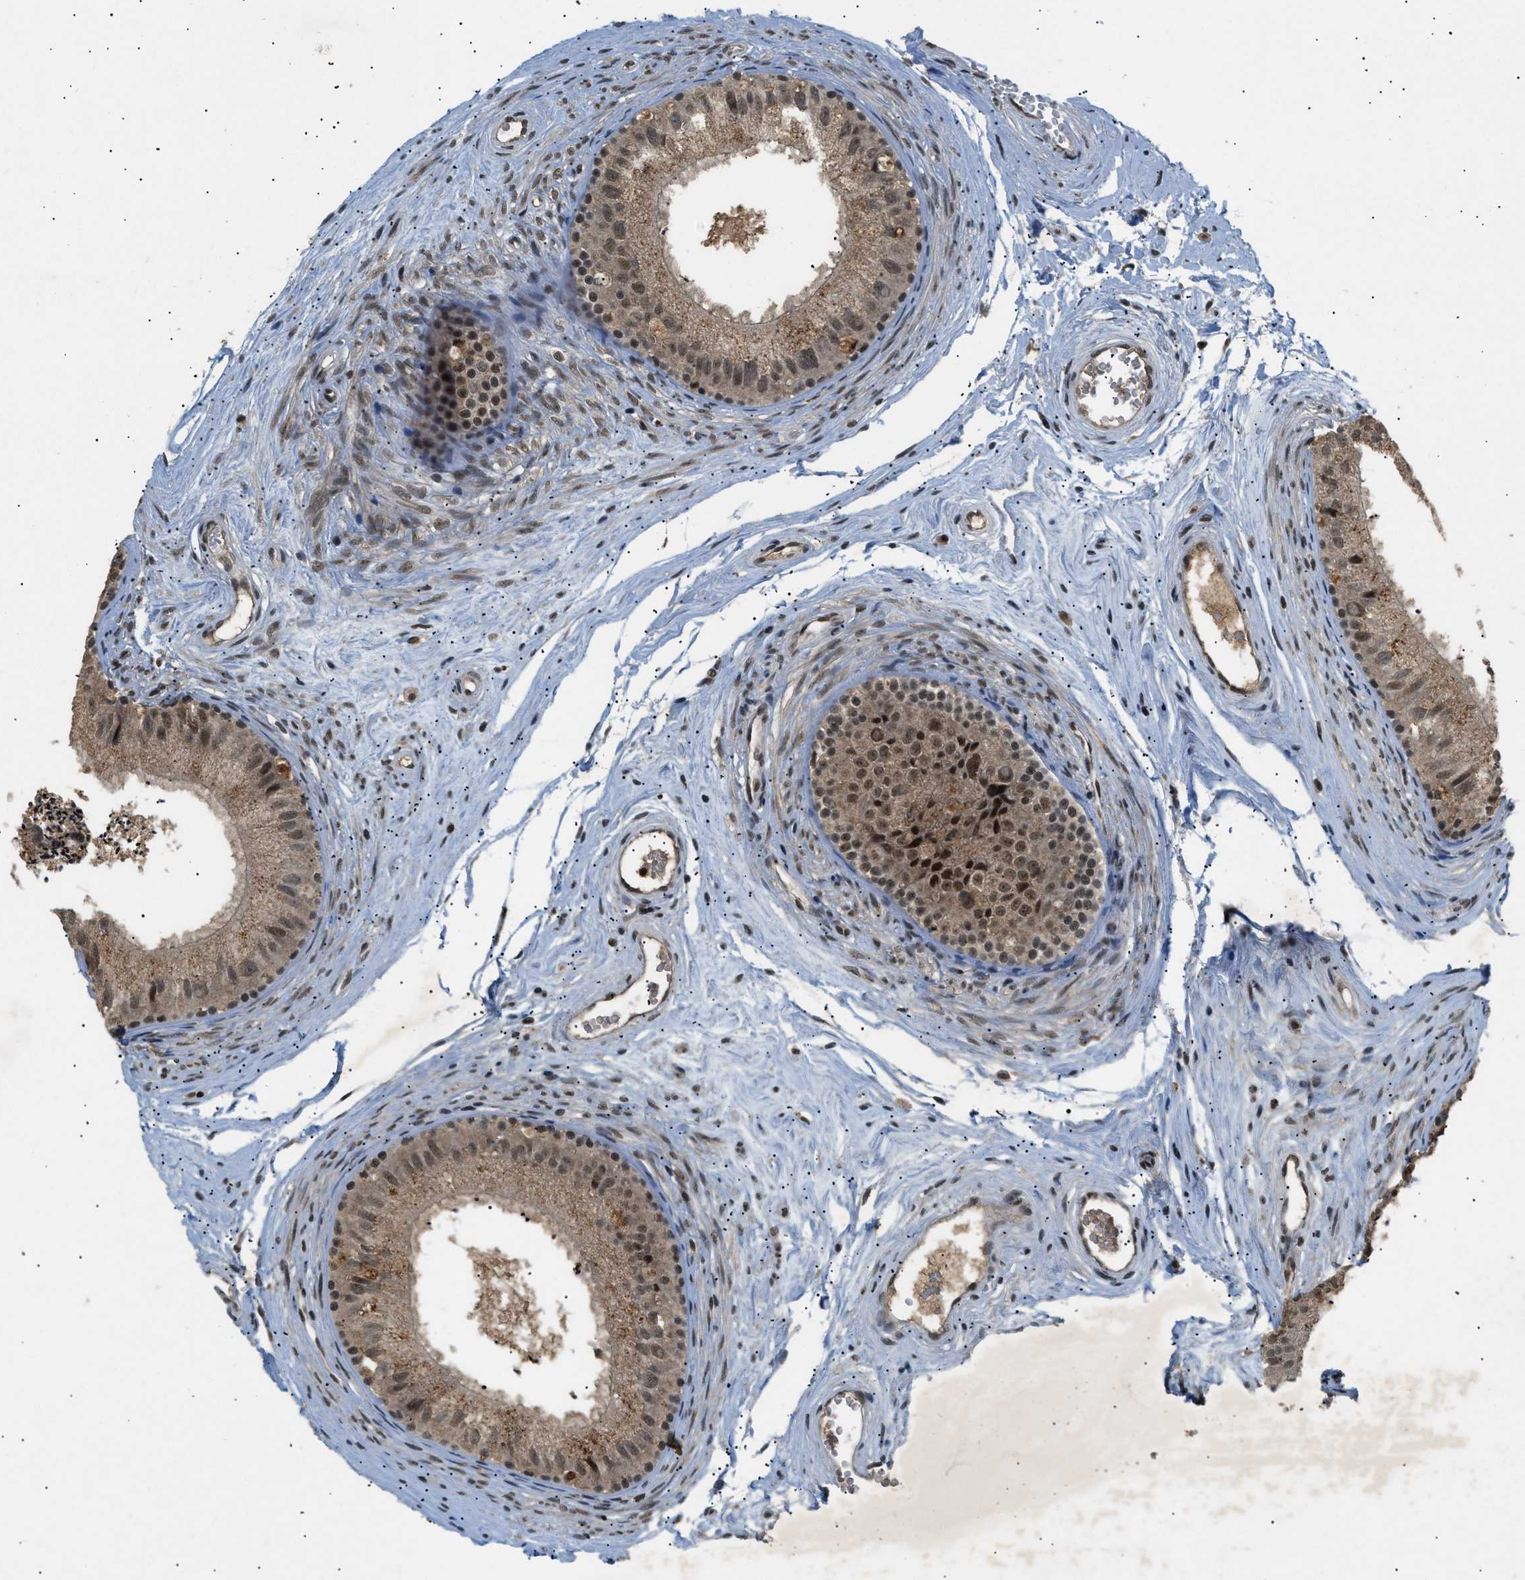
{"staining": {"intensity": "moderate", "quantity": ">75%", "location": "cytoplasmic/membranous,nuclear"}, "tissue": "epididymis", "cell_type": "Glandular cells", "image_type": "normal", "snomed": [{"axis": "morphology", "description": "Normal tissue, NOS"}, {"axis": "topography", "description": "Epididymis"}], "caption": "Immunohistochemistry (IHC) photomicrograph of normal epididymis: epididymis stained using immunohistochemistry (IHC) displays medium levels of moderate protein expression localized specifically in the cytoplasmic/membranous,nuclear of glandular cells, appearing as a cytoplasmic/membranous,nuclear brown color.", "gene": "RBM5", "patient": {"sex": "male", "age": 56}}